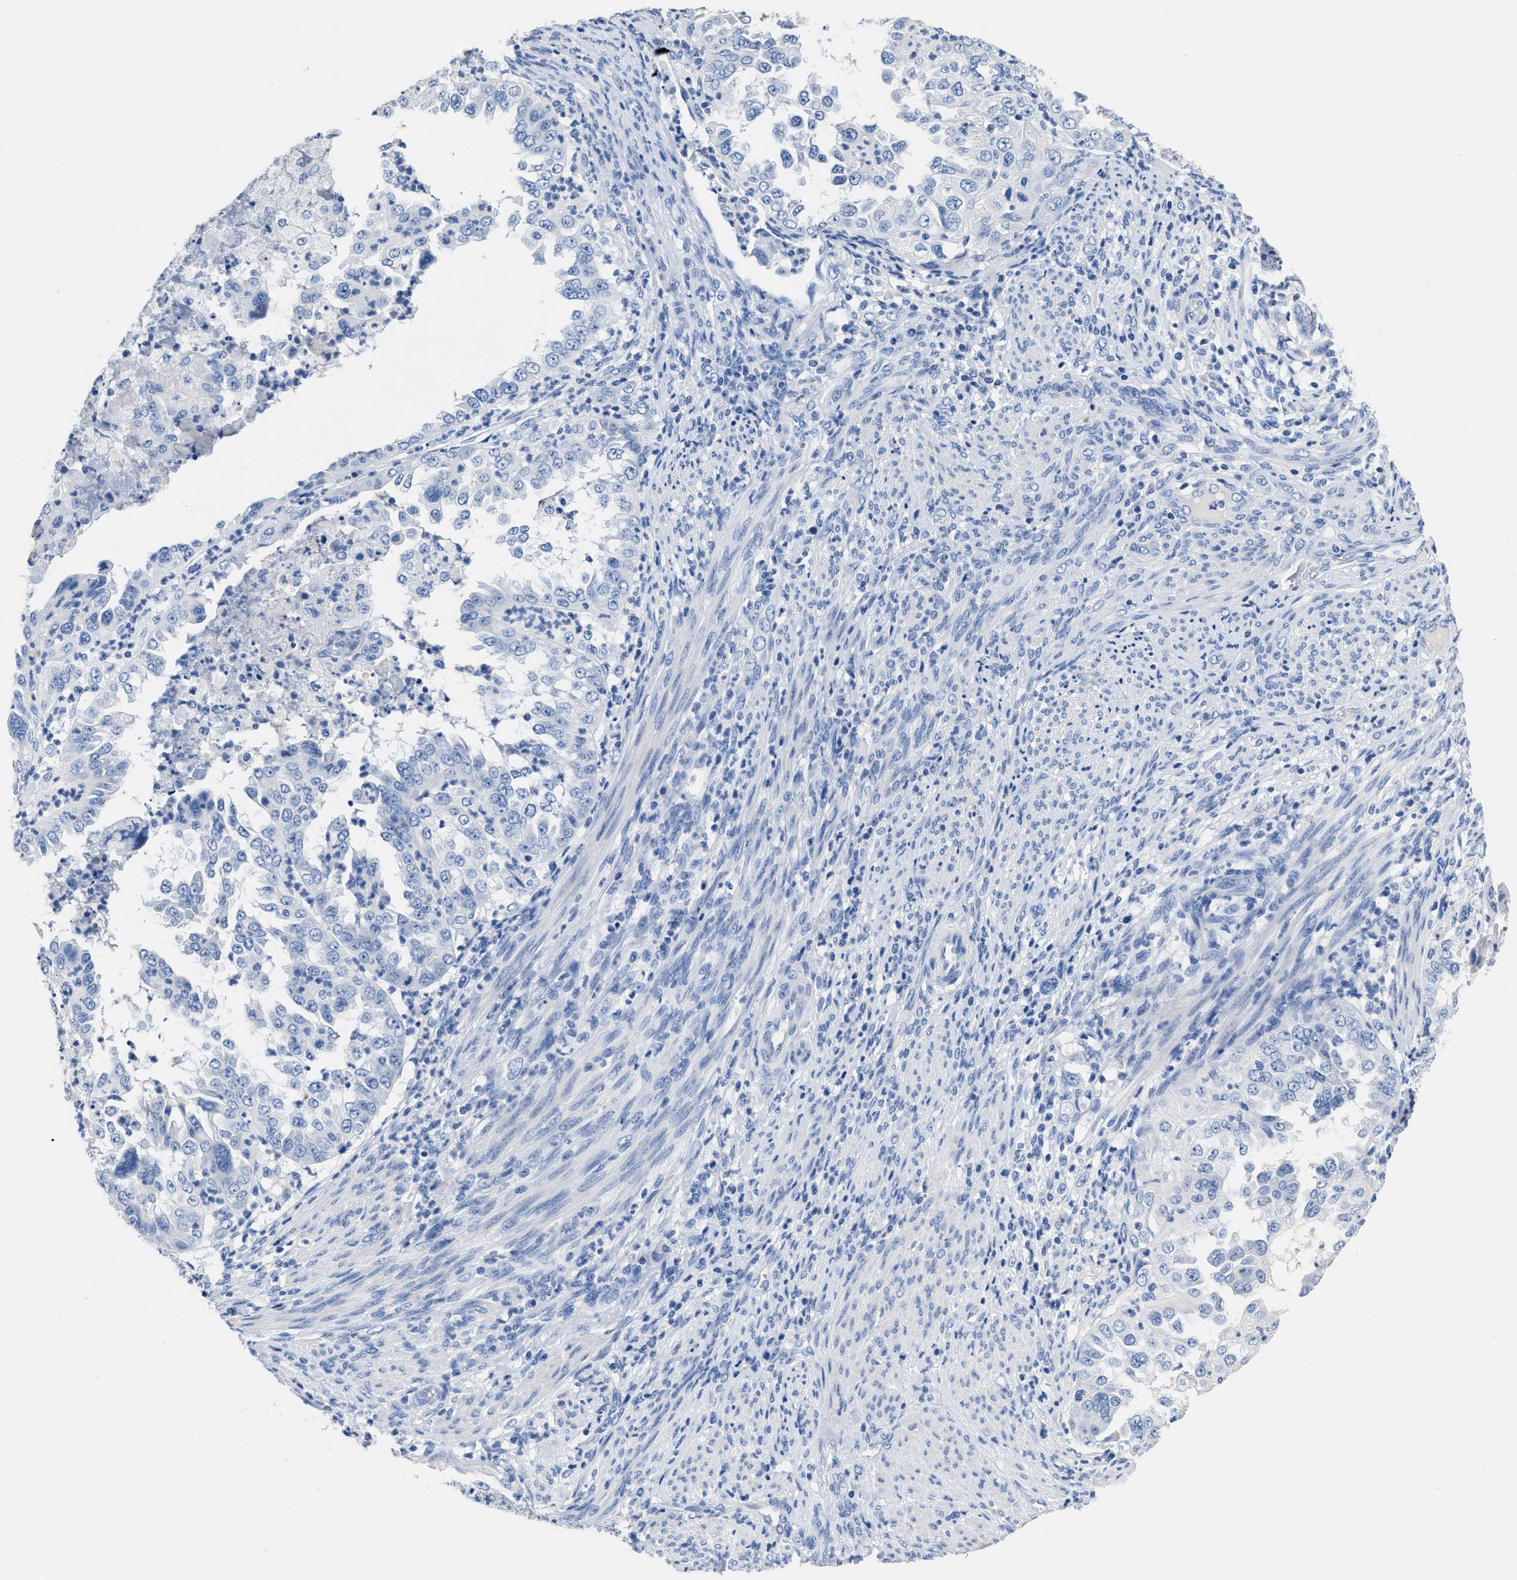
{"staining": {"intensity": "negative", "quantity": "none", "location": "none"}, "tissue": "endometrial cancer", "cell_type": "Tumor cells", "image_type": "cancer", "snomed": [{"axis": "morphology", "description": "Adenocarcinoma, NOS"}, {"axis": "topography", "description": "Endometrium"}], "caption": "This histopathology image is of adenocarcinoma (endometrial) stained with immunohistochemistry (IHC) to label a protein in brown with the nuclei are counter-stained blue. There is no positivity in tumor cells. (Stains: DAB (3,3'-diaminobenzidine) IHC with hematoxylin counter stain, Microscopy: brightfield microscopy at high magnification).", "gene": "SLFN13", "patient": {"sex": "female", "age": 85}}